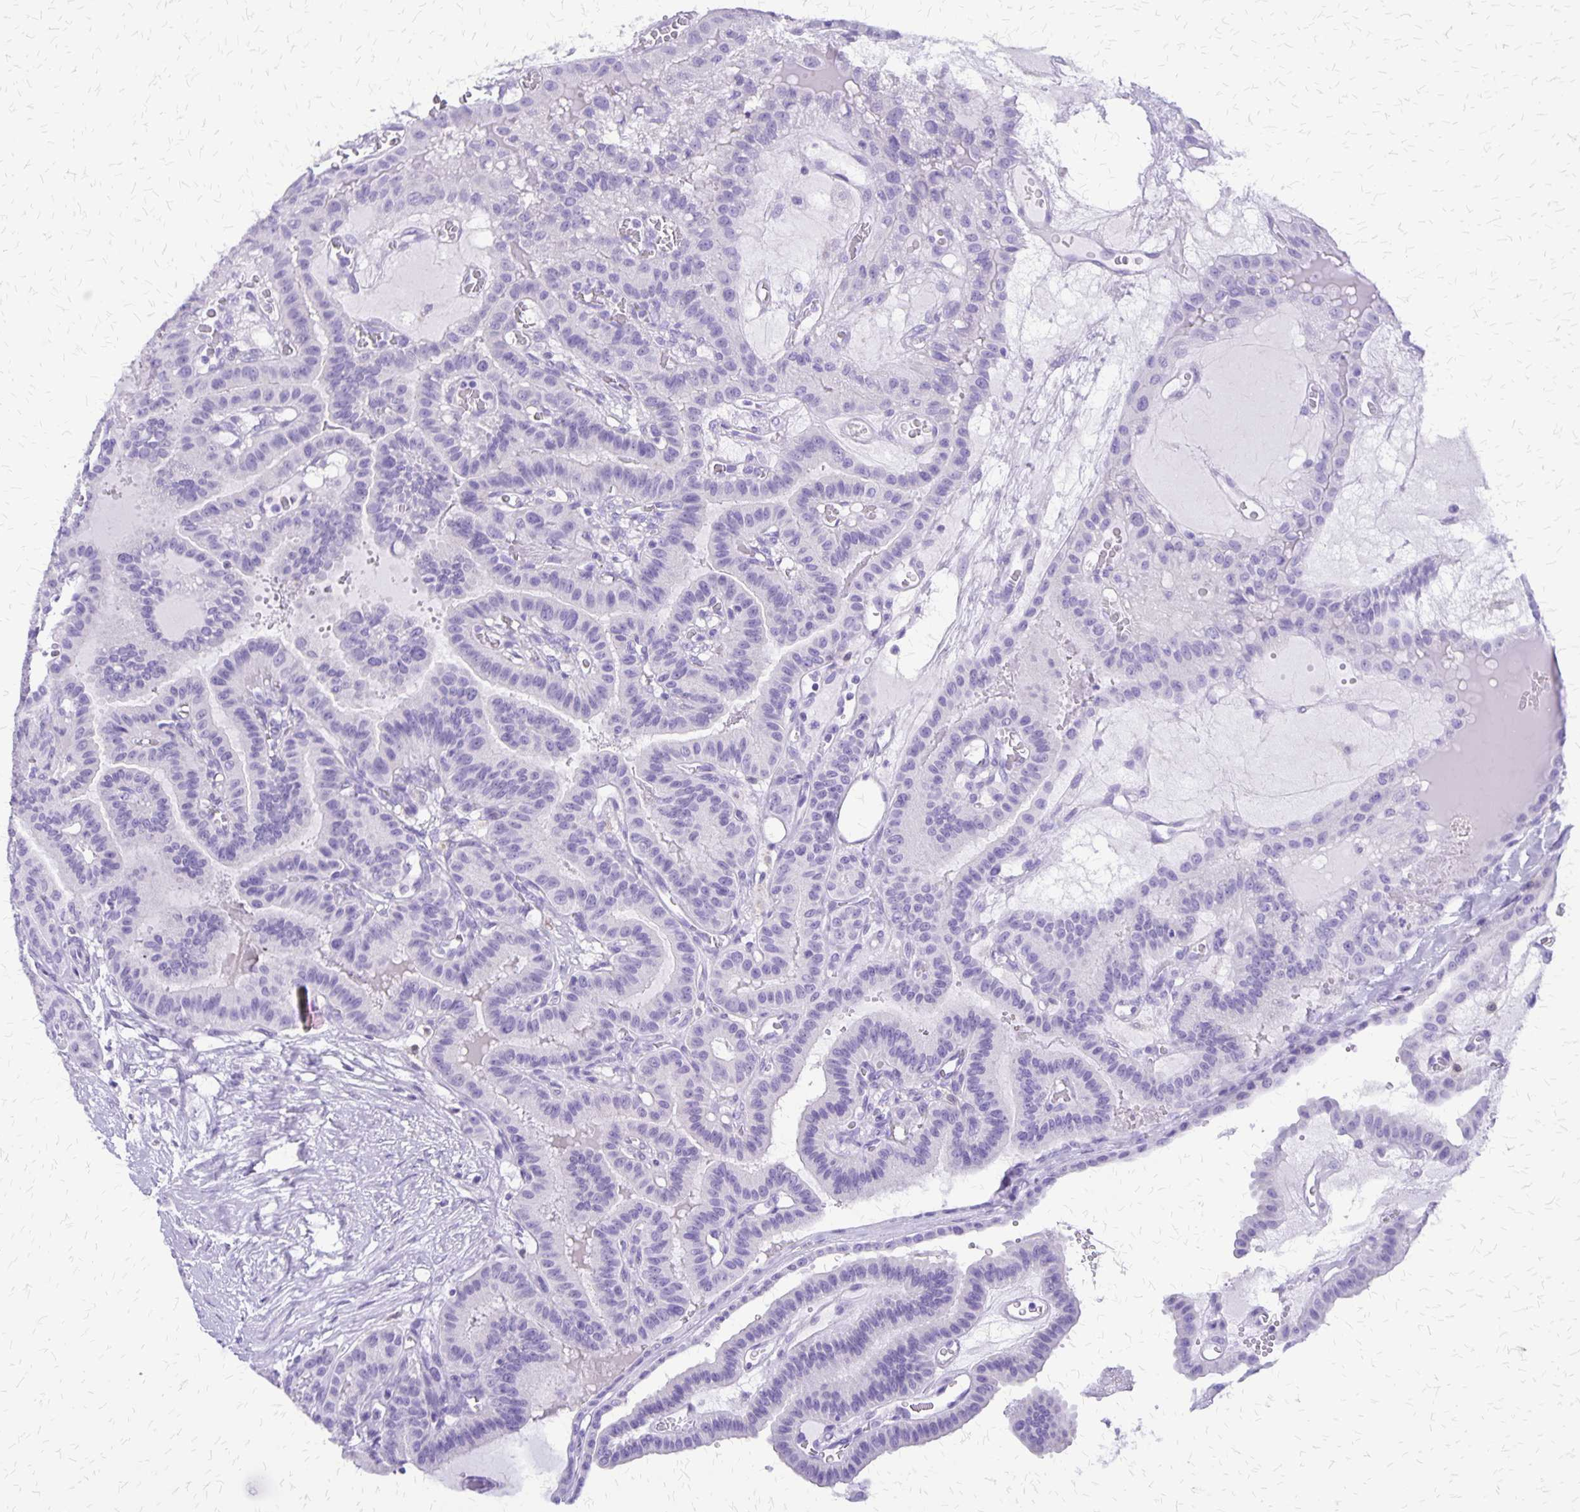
{"staining": {"intensity": "negative", "quantity": "none", "location": "none"}, "tissue": "thyroid cancer", "cell_type": "Tumor cells", "image_type": "cancer", "snomed": [{"axis": "morphology", "description": "Papillary adenocarcinoma, NOS"}, {"axis": "topography", "description": "Thyroid gland"}], "caption": "Immunohistochemical staining of papillary adenocarcinoma (thyroid) demonstrates no significant expression in tumor cells.", "gene": "SLC13A2", "patient": {"sex": "male", "age": 87}}